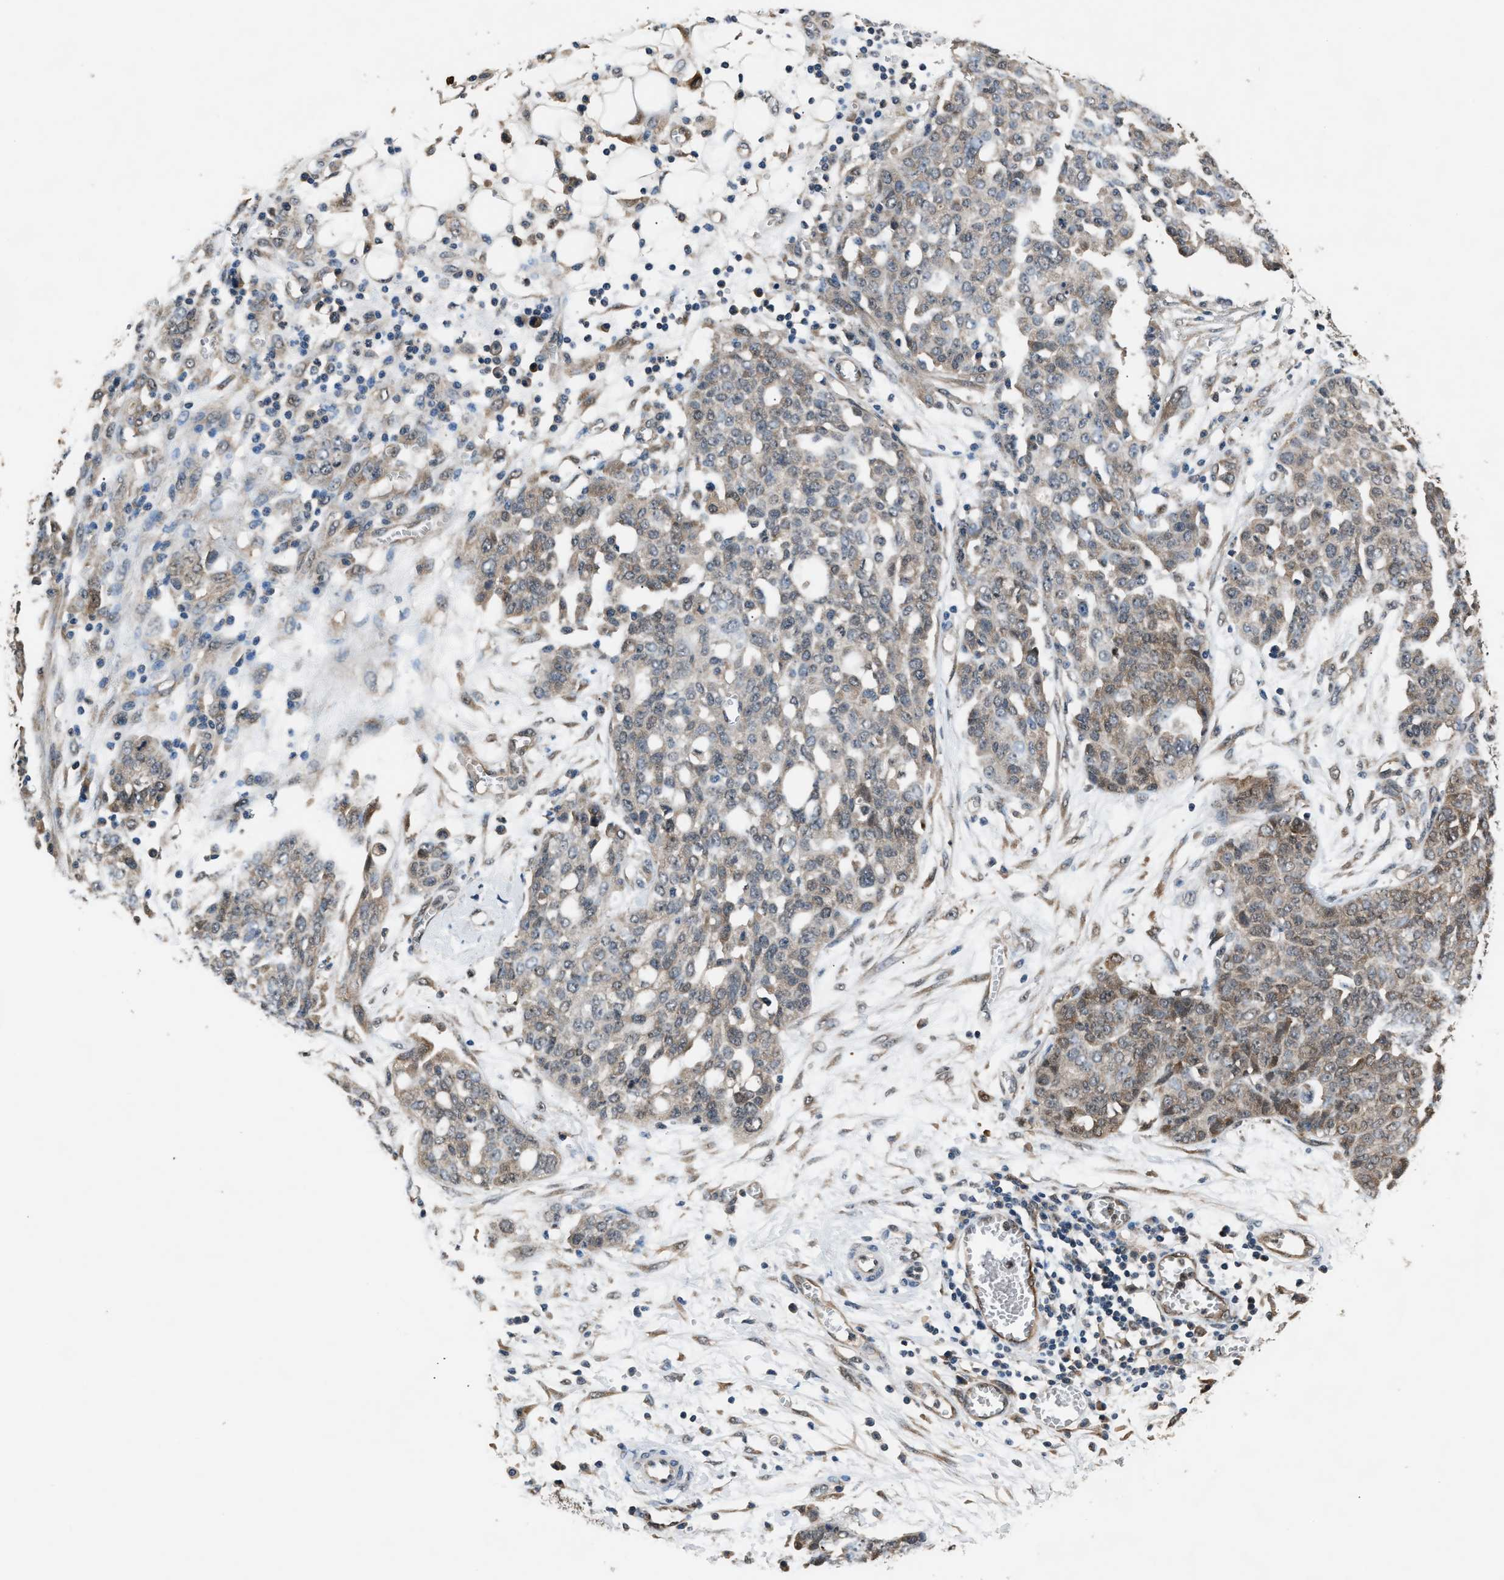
{"staining": {"intensity": "weak", "quantity": "<25%", "location": "cytoplasmic/membranous"}, "tissue": "ovarian cancer", "cell_type": "Tumor cells", "image_type": "cancer", "snomed": [{"axis": "morphology", "description": "Cystadenocarcinoma, serous, NOS"}, {"axis": "topography", "description": "Soft tissue"}, {"axis": "topography", "description": "Ovary"}], "caption": "Ovarian cancer (serous cystadenocarcinoma) was stained to show a protein in brown. There is no significant expression in tumor cells. (Stains: DAB immunohistochemistry with hematoxylin counter stain, Microscopy: brightfield microscopy at high magnification).", "gene": "TP53I3", "patient": {"sex": "female", "age": 57}}